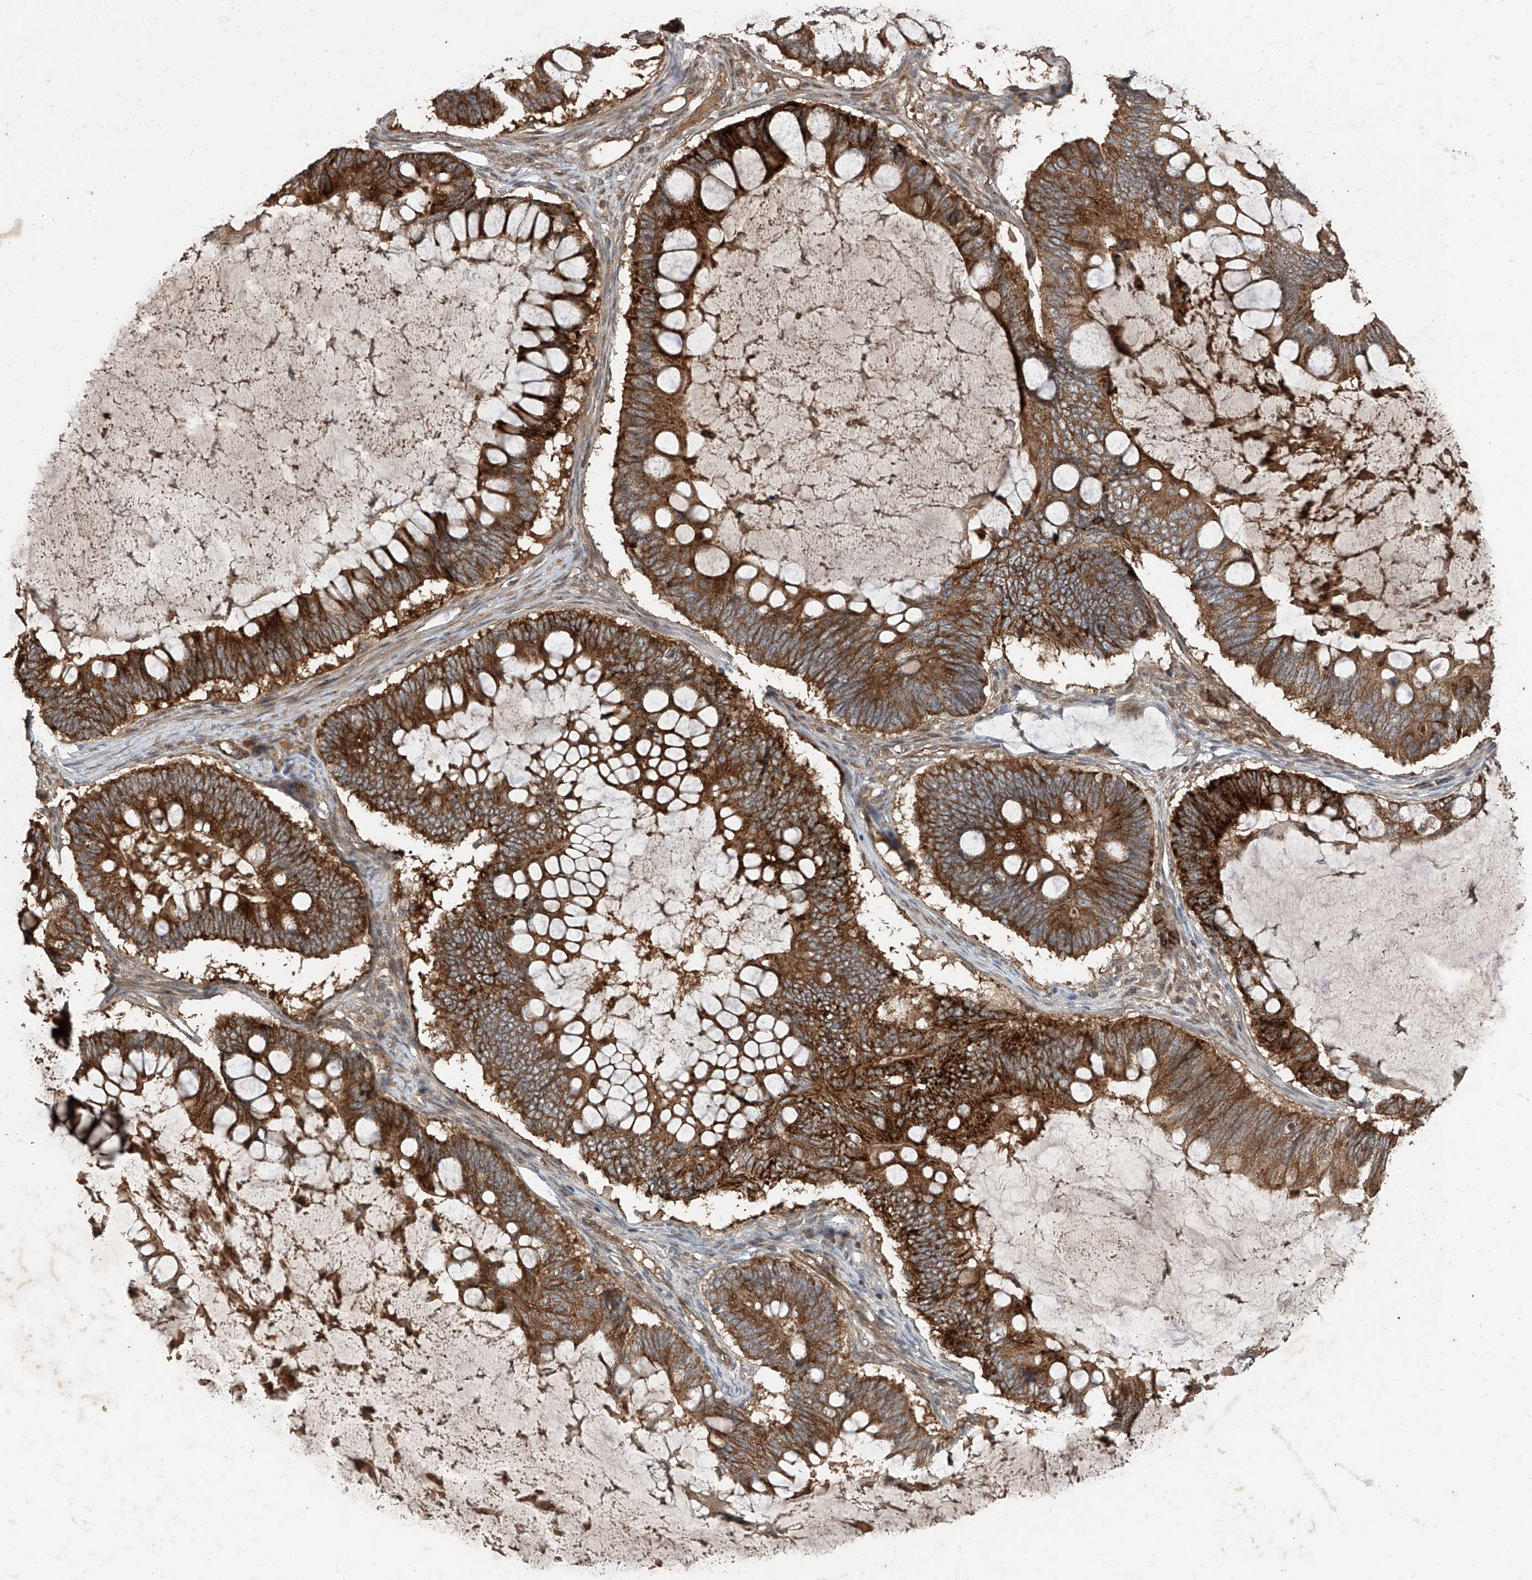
{"staining": {"intensity": "strong", "quantity": ">75%", "location": "cytoplasmic/membranous"}, "tissue": "ovarian cancer", "cell_type": "Tumor cells", "image_type": "cancer", "snomed": [{"axis": "morphology", "description": "Cystadenocarcinoma, mucinous, NOS"}, {"axis": "topography", "description": "Ovary"}], "caption": "A brown stain shows strong cytoplasmic/membranous positivity of a protein in human ovarian cancer tumor cells.", "gene": "CCN1", "patient": {"sex": "female", "age": 61}}